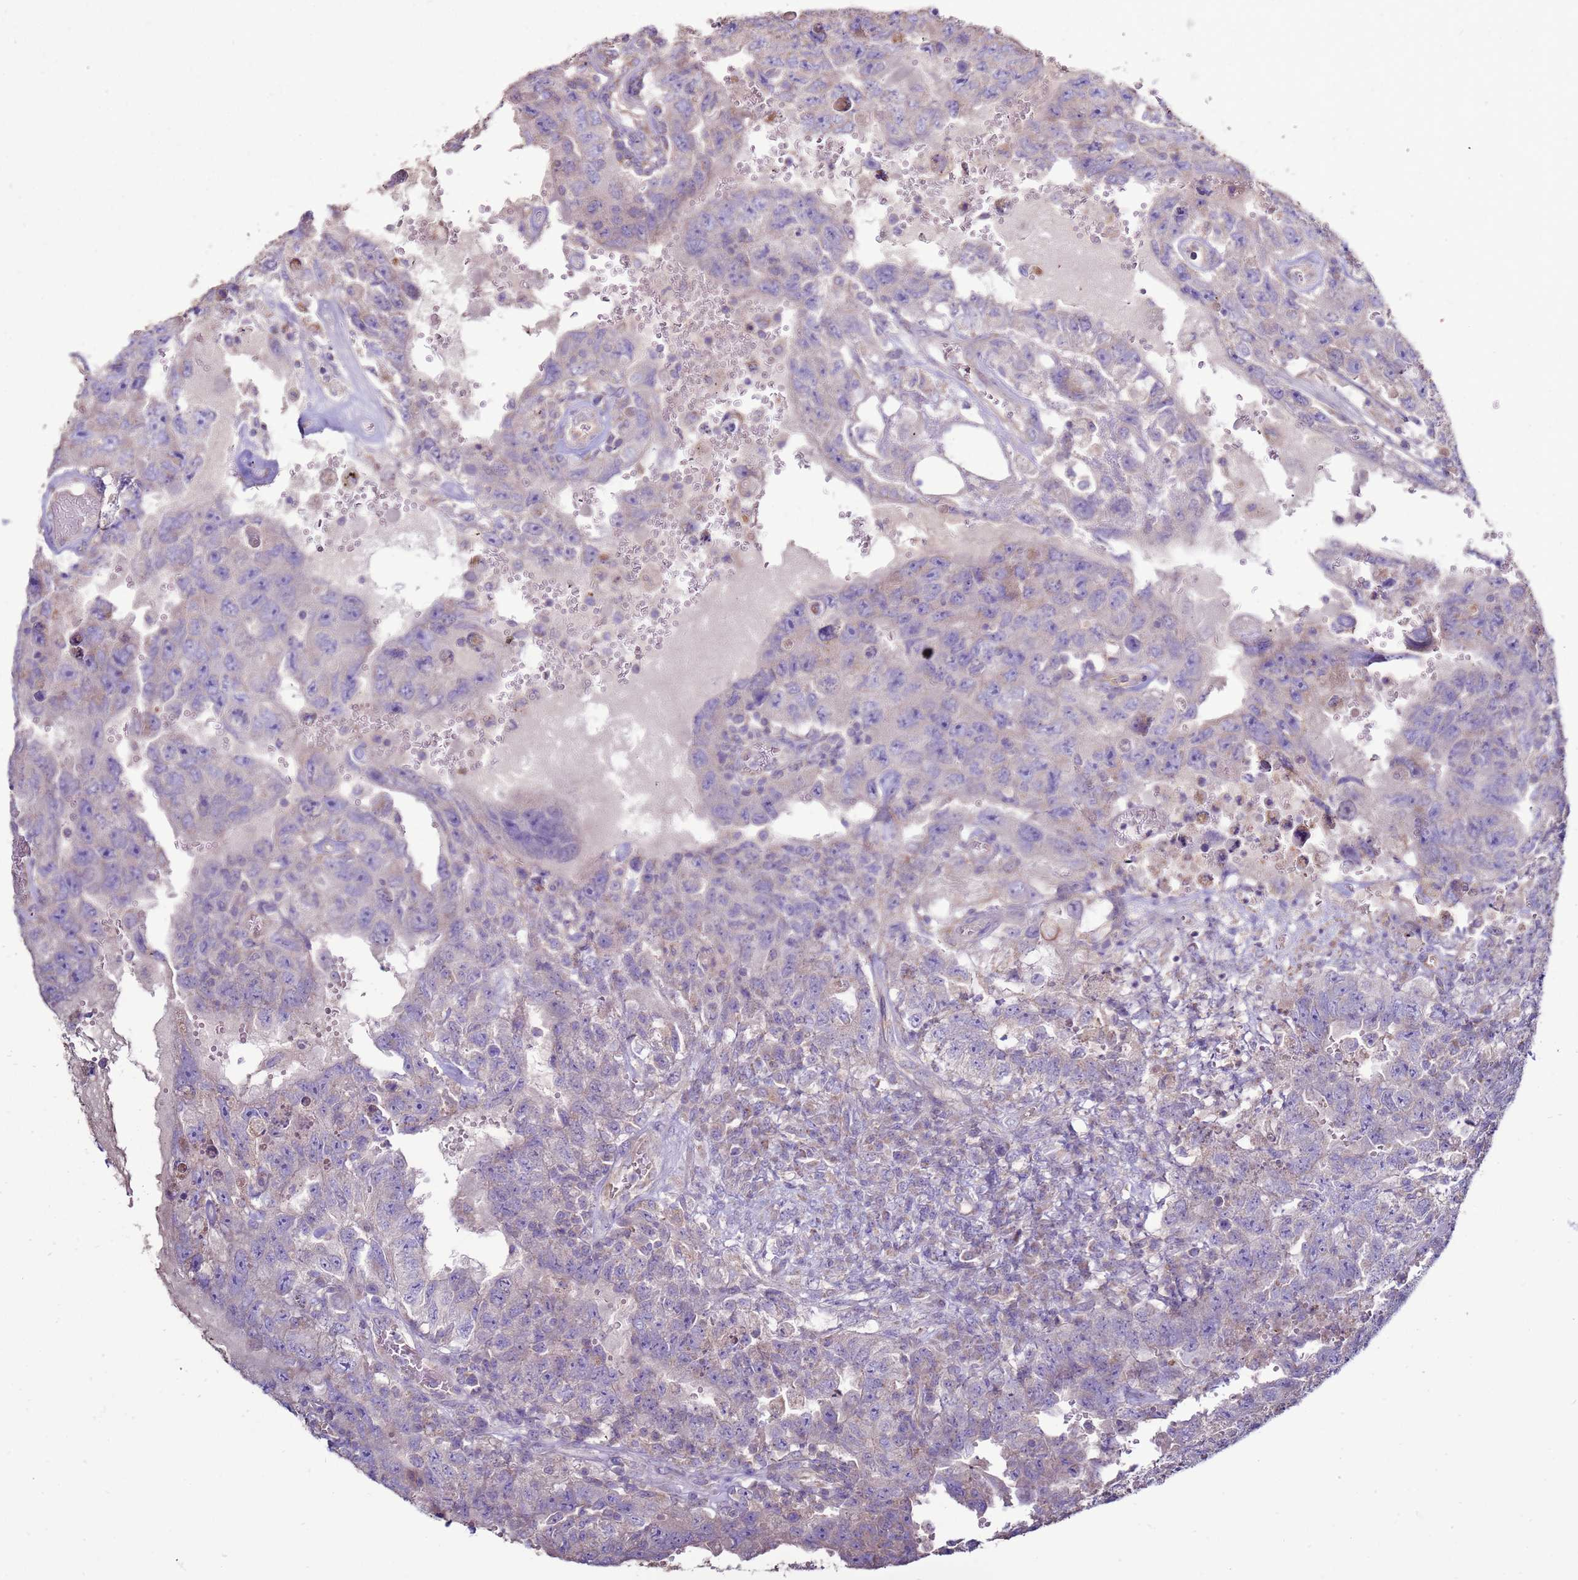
{"staining": {"intensity": "weak", "quantity": "<25%", "location": "cytoplasmic/membranous"}, "tissue": "testis cancer", "cell_type": "Tumor cells", "image_type": "cancer", "snomed": [{"axis": "morphology", "description": "Carcinoma, Embryonal, NOS"}, {"axis": "topography", "description": "Testis"}], "caption": "Image shows no protein positivity in tumor cells of testis cancer tissue.", "gene": "TRAPPC4", "patient": {"sex": "male", "age": 26}}